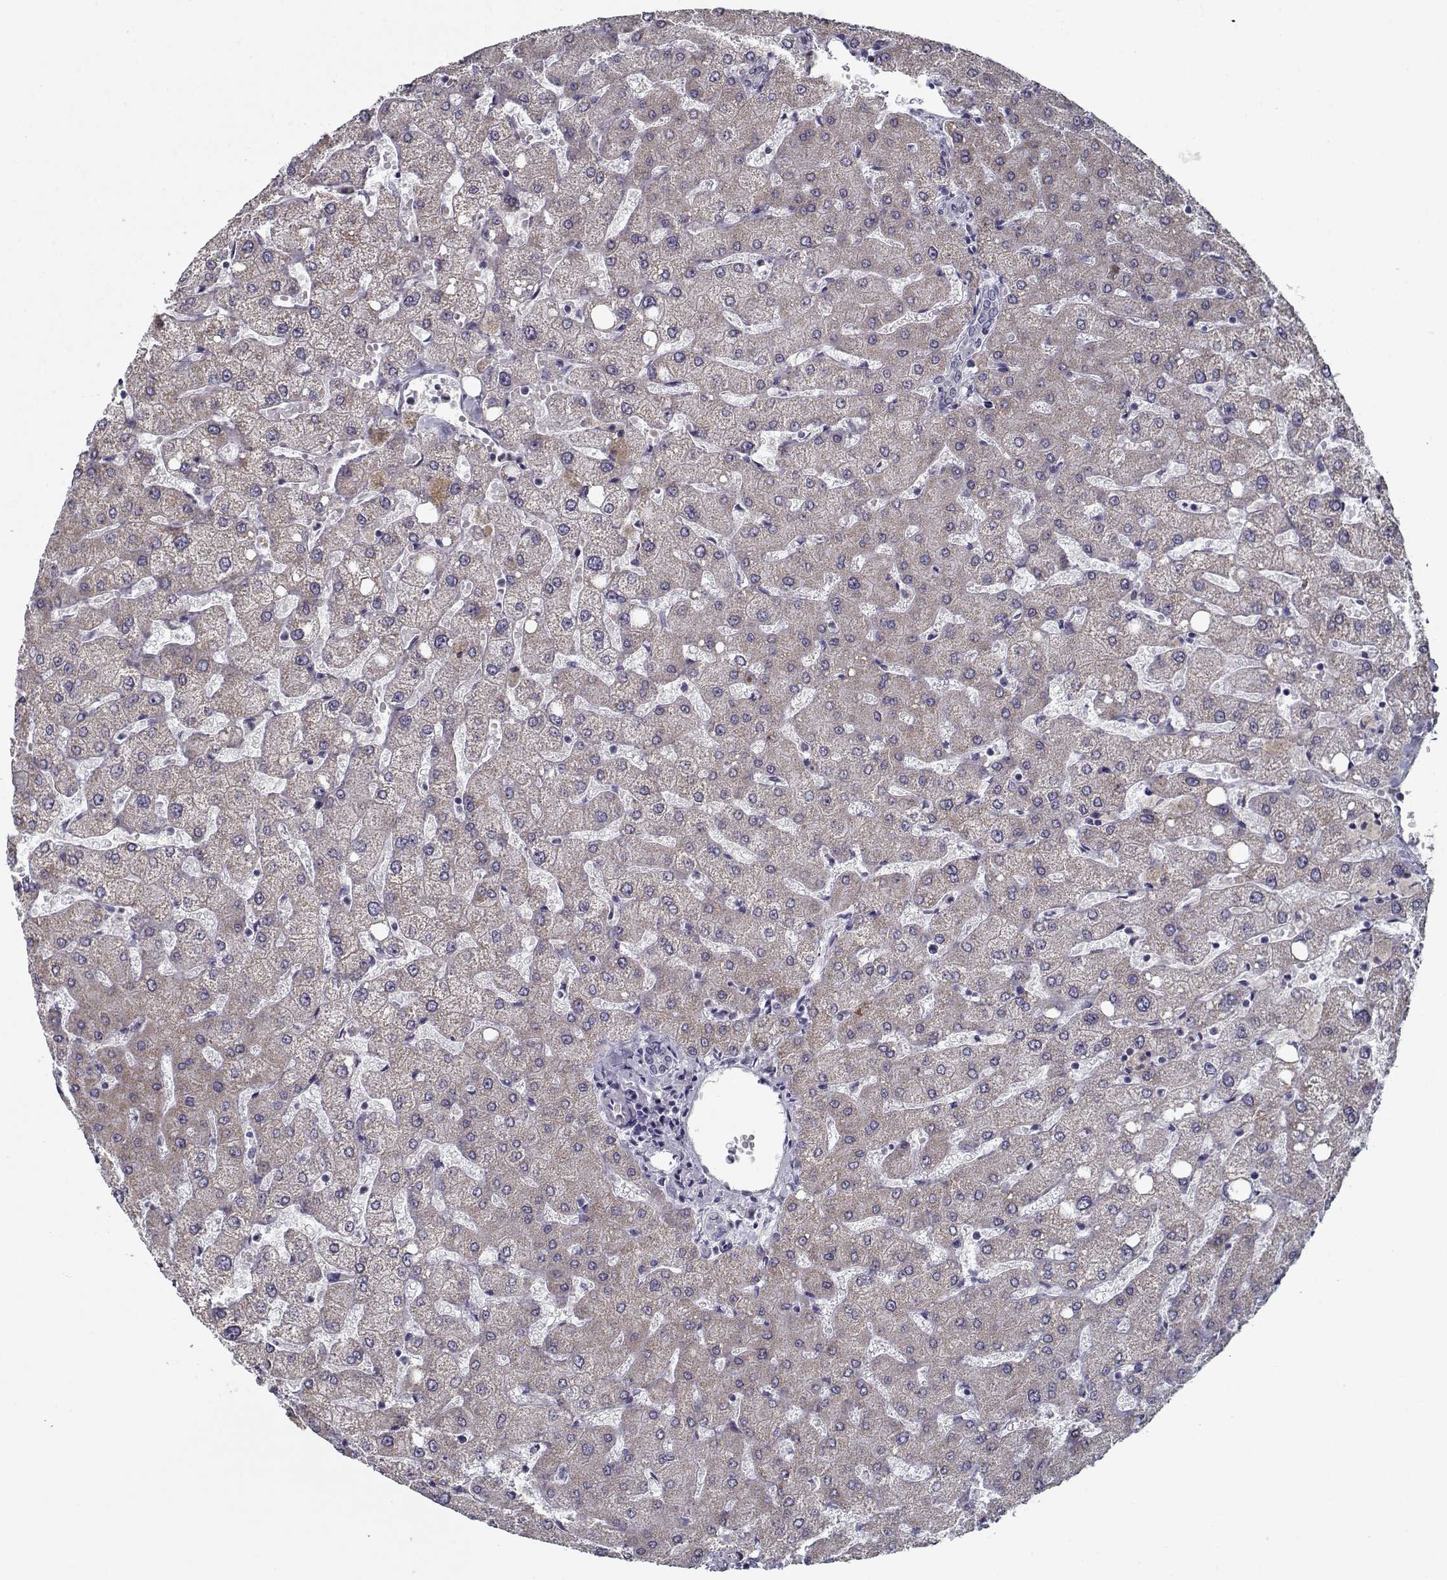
{"staining": {"intensity": "negative", "quantity": "none", "location": "none"}, "tissue": "liver", "cell_type": "Cholangiocytes", "image_type": "normal", "snomed": [{"axis": "morphology", "description": "Normal tissue, NOS"}, {"axis": "topography", "description": "Liver"}], "caption": "Liver stained for a protein using immunohistochemistry reveals no staining cholangiocytes.", "gene": "DDX25", "patient": {"sex": "female", "age": 54}}